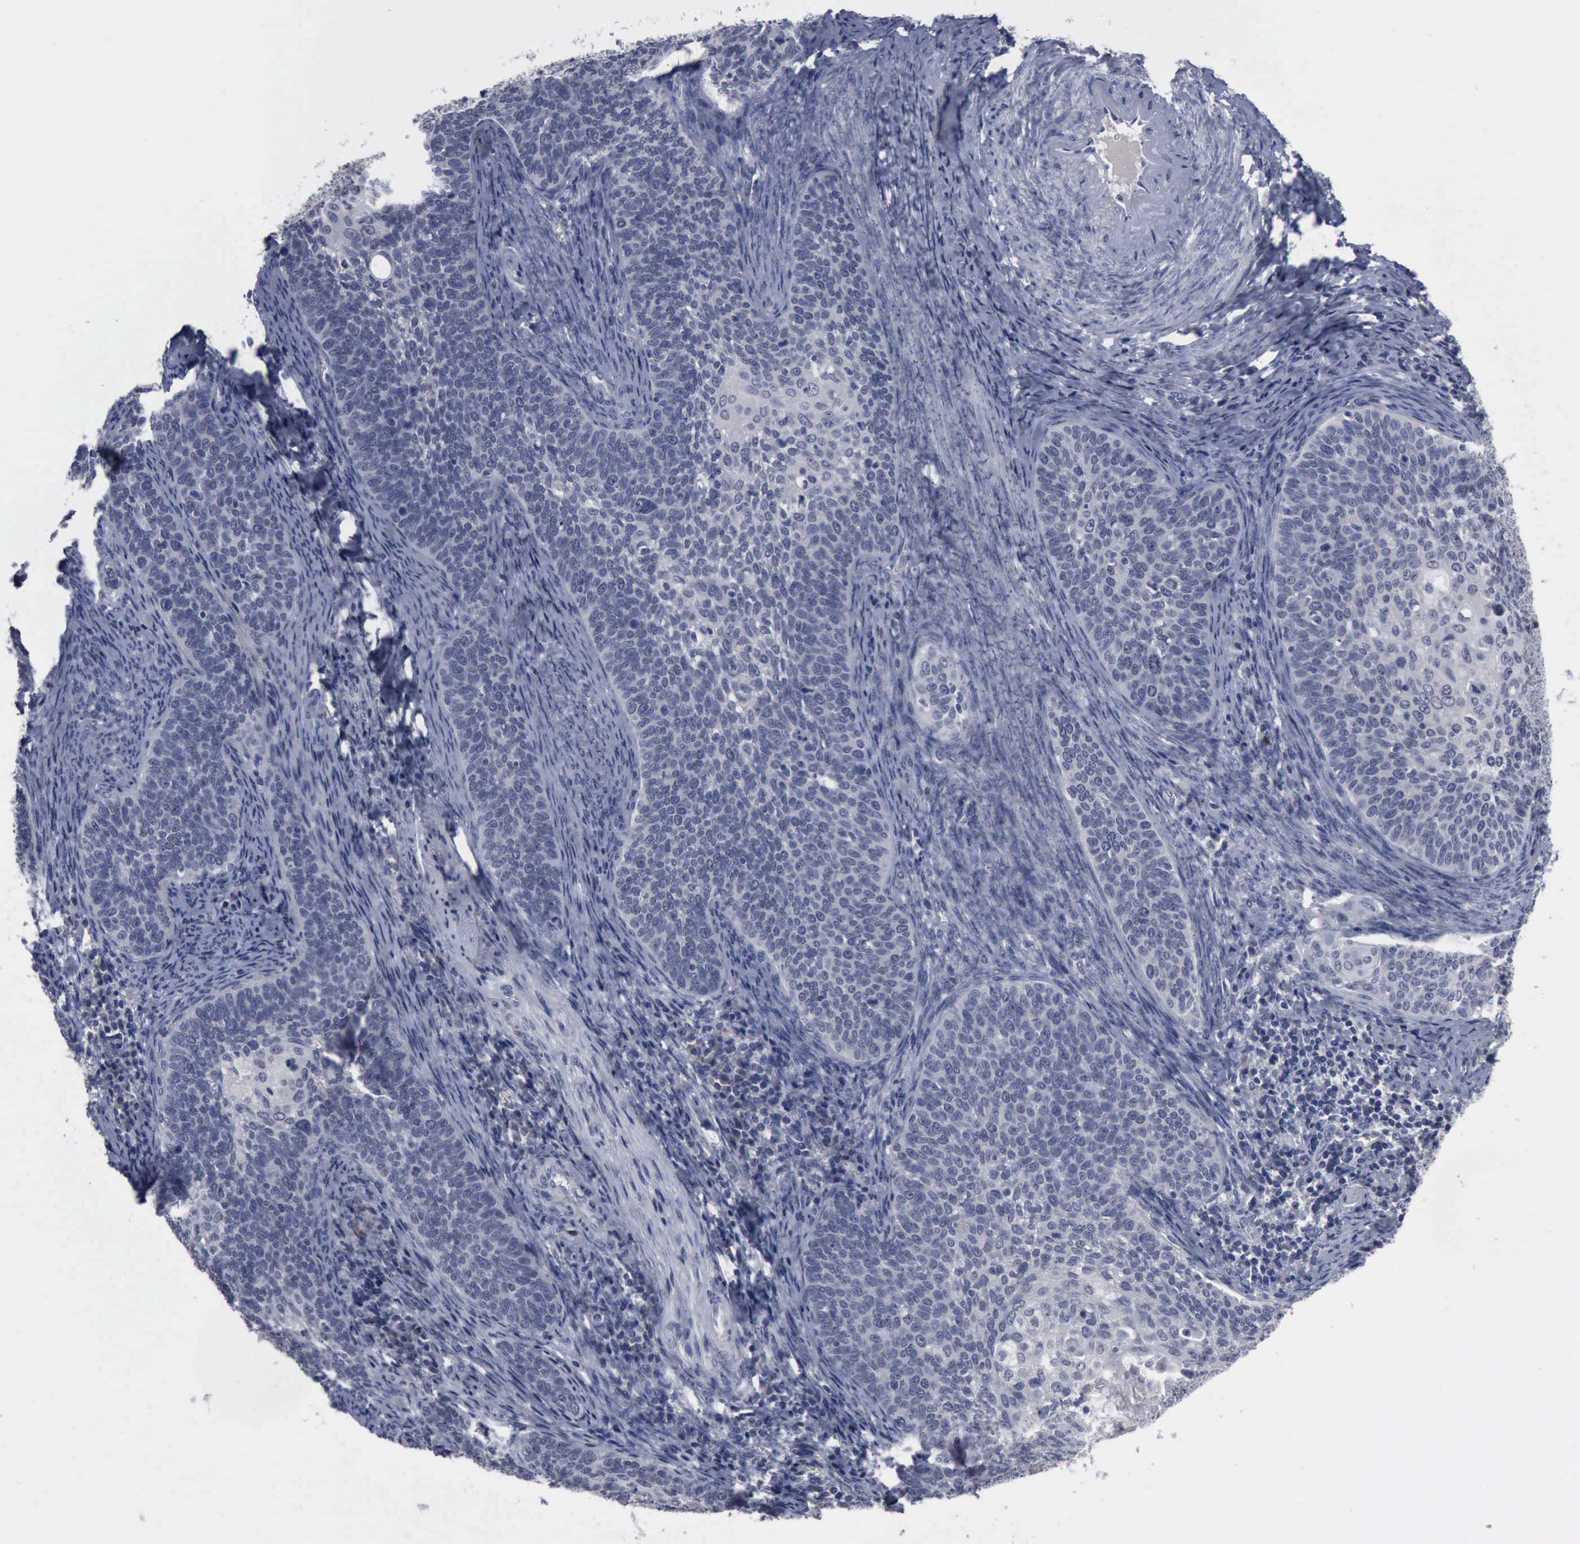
{"staining": {"intensity": "negative", "quantity": "none", "location": "none"}, "tissue": "cervical cancer", "cell_type": "Tumor cells", "image_type": "cancer", "snomed": [{"axis": "morphology", "description": "Squamous cell carcinoma, NOS"}, {"axis": "topography", "description": "Cervix"}], "caption": "Tumor cells show no significant expression in cervical squamous cell carcinoma. The staining was performed using DAB (3,3'-diaminobenzidine) to visualize the protein expression in brown, while the nuclei were stained in blue with hematoxylin (Magnification: 20x).", "gene": "MYO18B", "patient": {"sex": "female", "age": 33}}